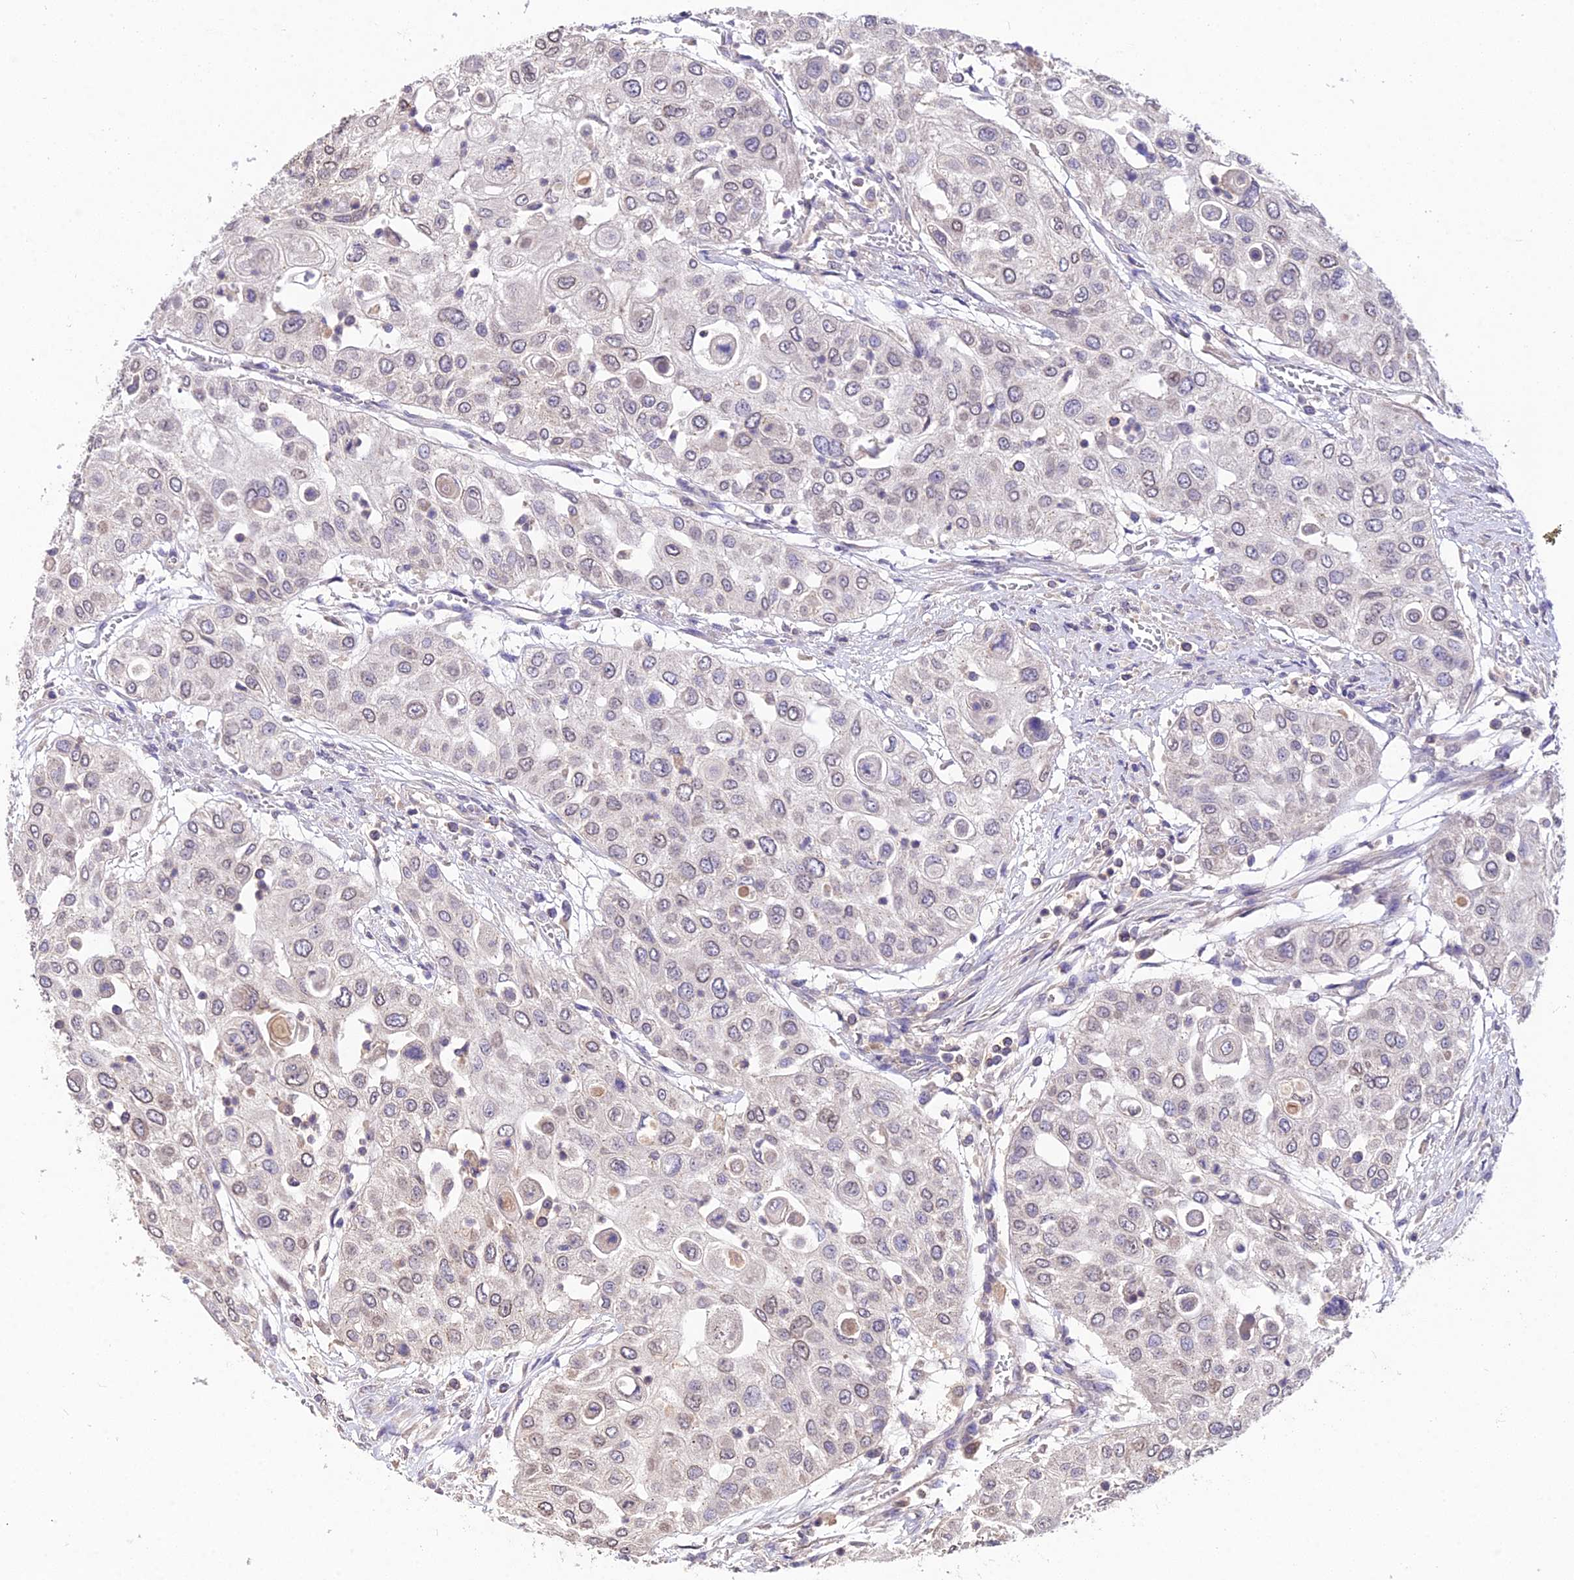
{"staining": {"intensity": "moderate", "quantity": "25%-75%", "location": "nuclear"}, "tissue": "urothelial cancer", "cell_type": "Tumor cells", "image_type": "cancer", "snomed": [{"axis": "morphology", "description": "Urothelial carcinoma, High grade"}, {"axis": "topography", "description": "Urinary bladder"}], "caption": "There is medium levels of moderate nuclear expression in tumor cells of urothelial carcinoma (high-grade), as demonstrated by immunohistochemical staining (brown color).", "gene": "PGK1", "patient": {"sex": "female", "age": 79}}